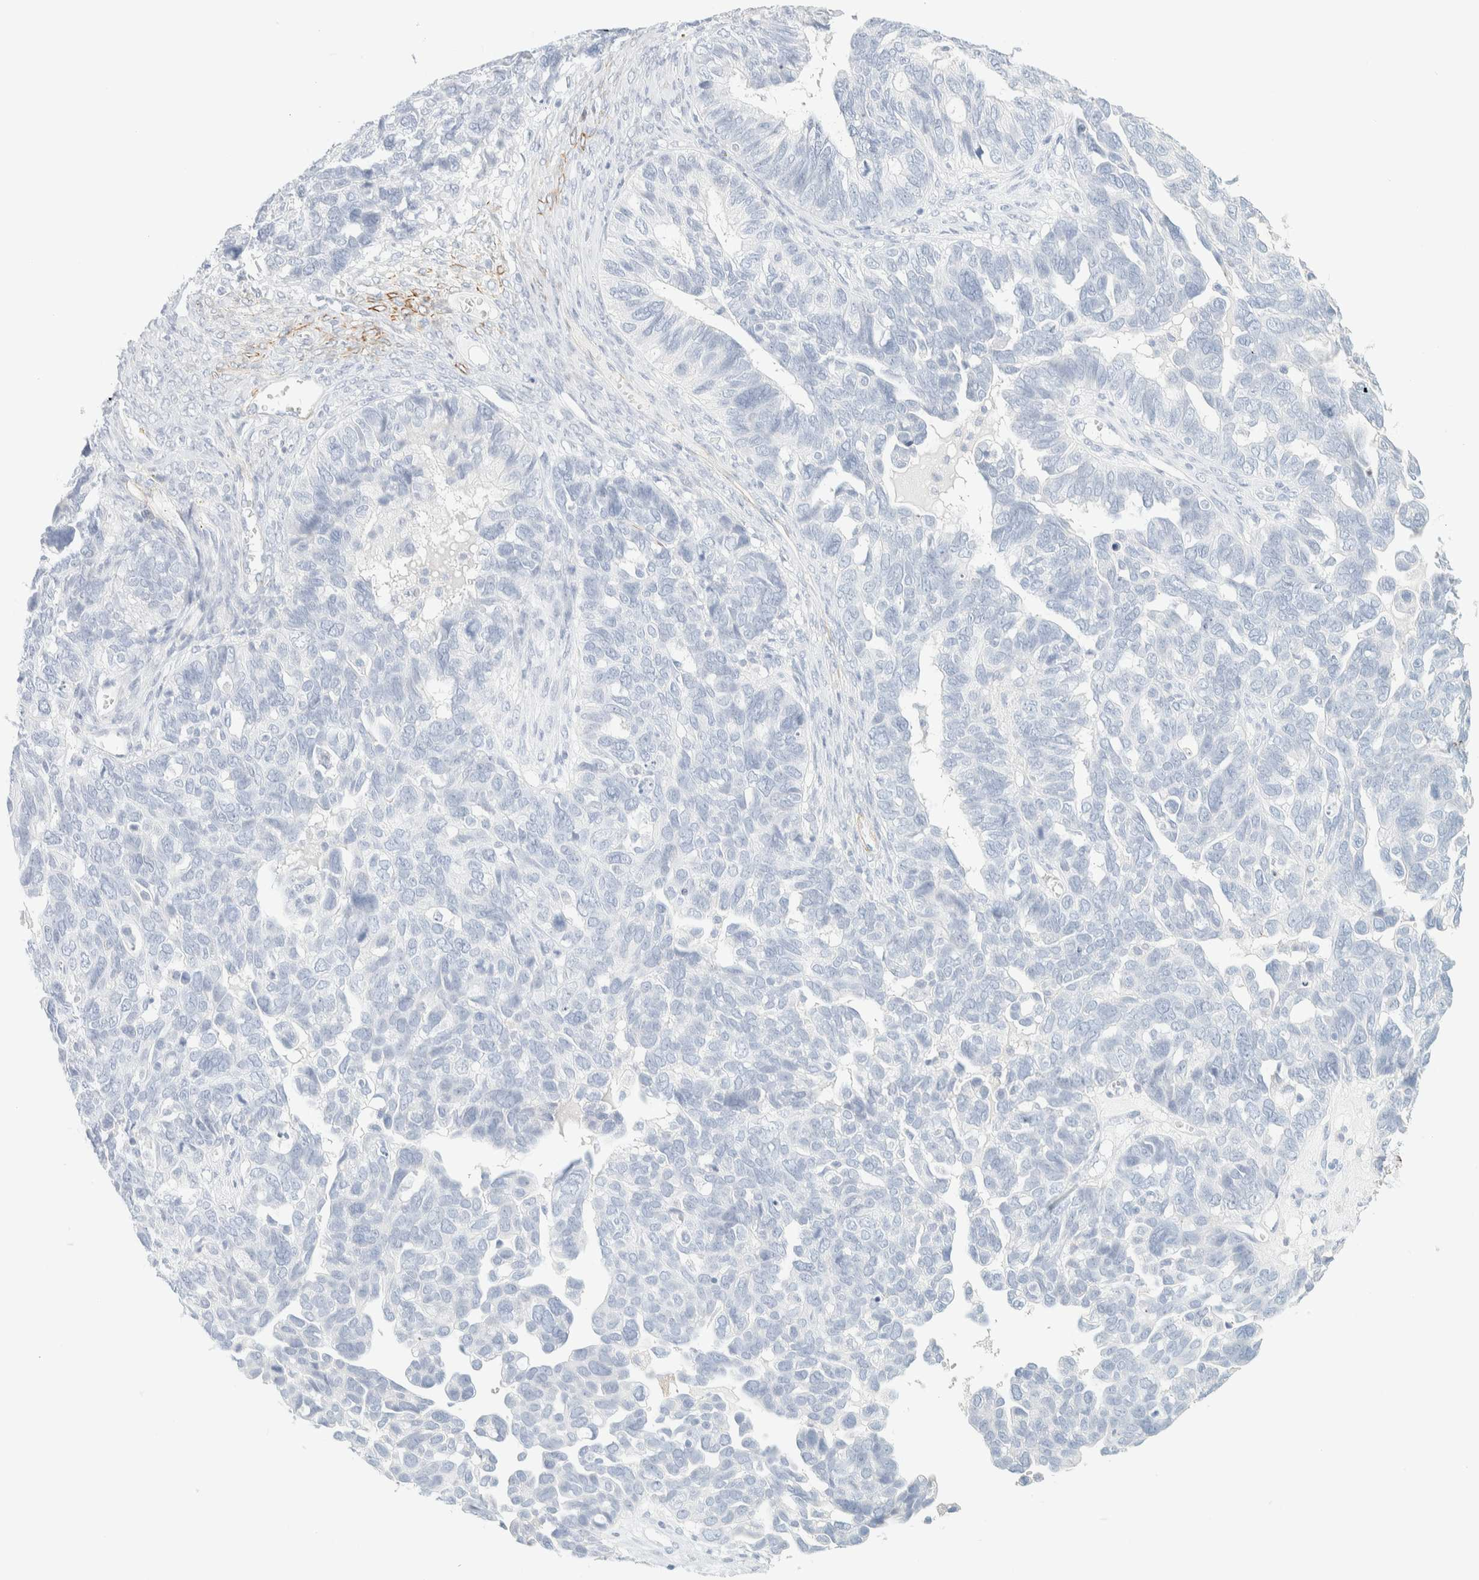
{"staining": {"intensity": "negative", "quantity": "none", "location": "none"}, "tissue": "ovarian cancer", "cell_type": "Tumor cells", "image_type": "cancer", "snomed": [{"axis": "morphology", "description": "Cystadenocarcinoma, serous, NOS"}, {"axis": "topography", "description": "Ovary"}], "caption": "Immunohistochemical staining of ovarian cancer (serous cystadenocarcinoma) shows no significant expression in tumor cells.", "gene": "AFMID", "patient": {"sex": "female", "age": 79}}